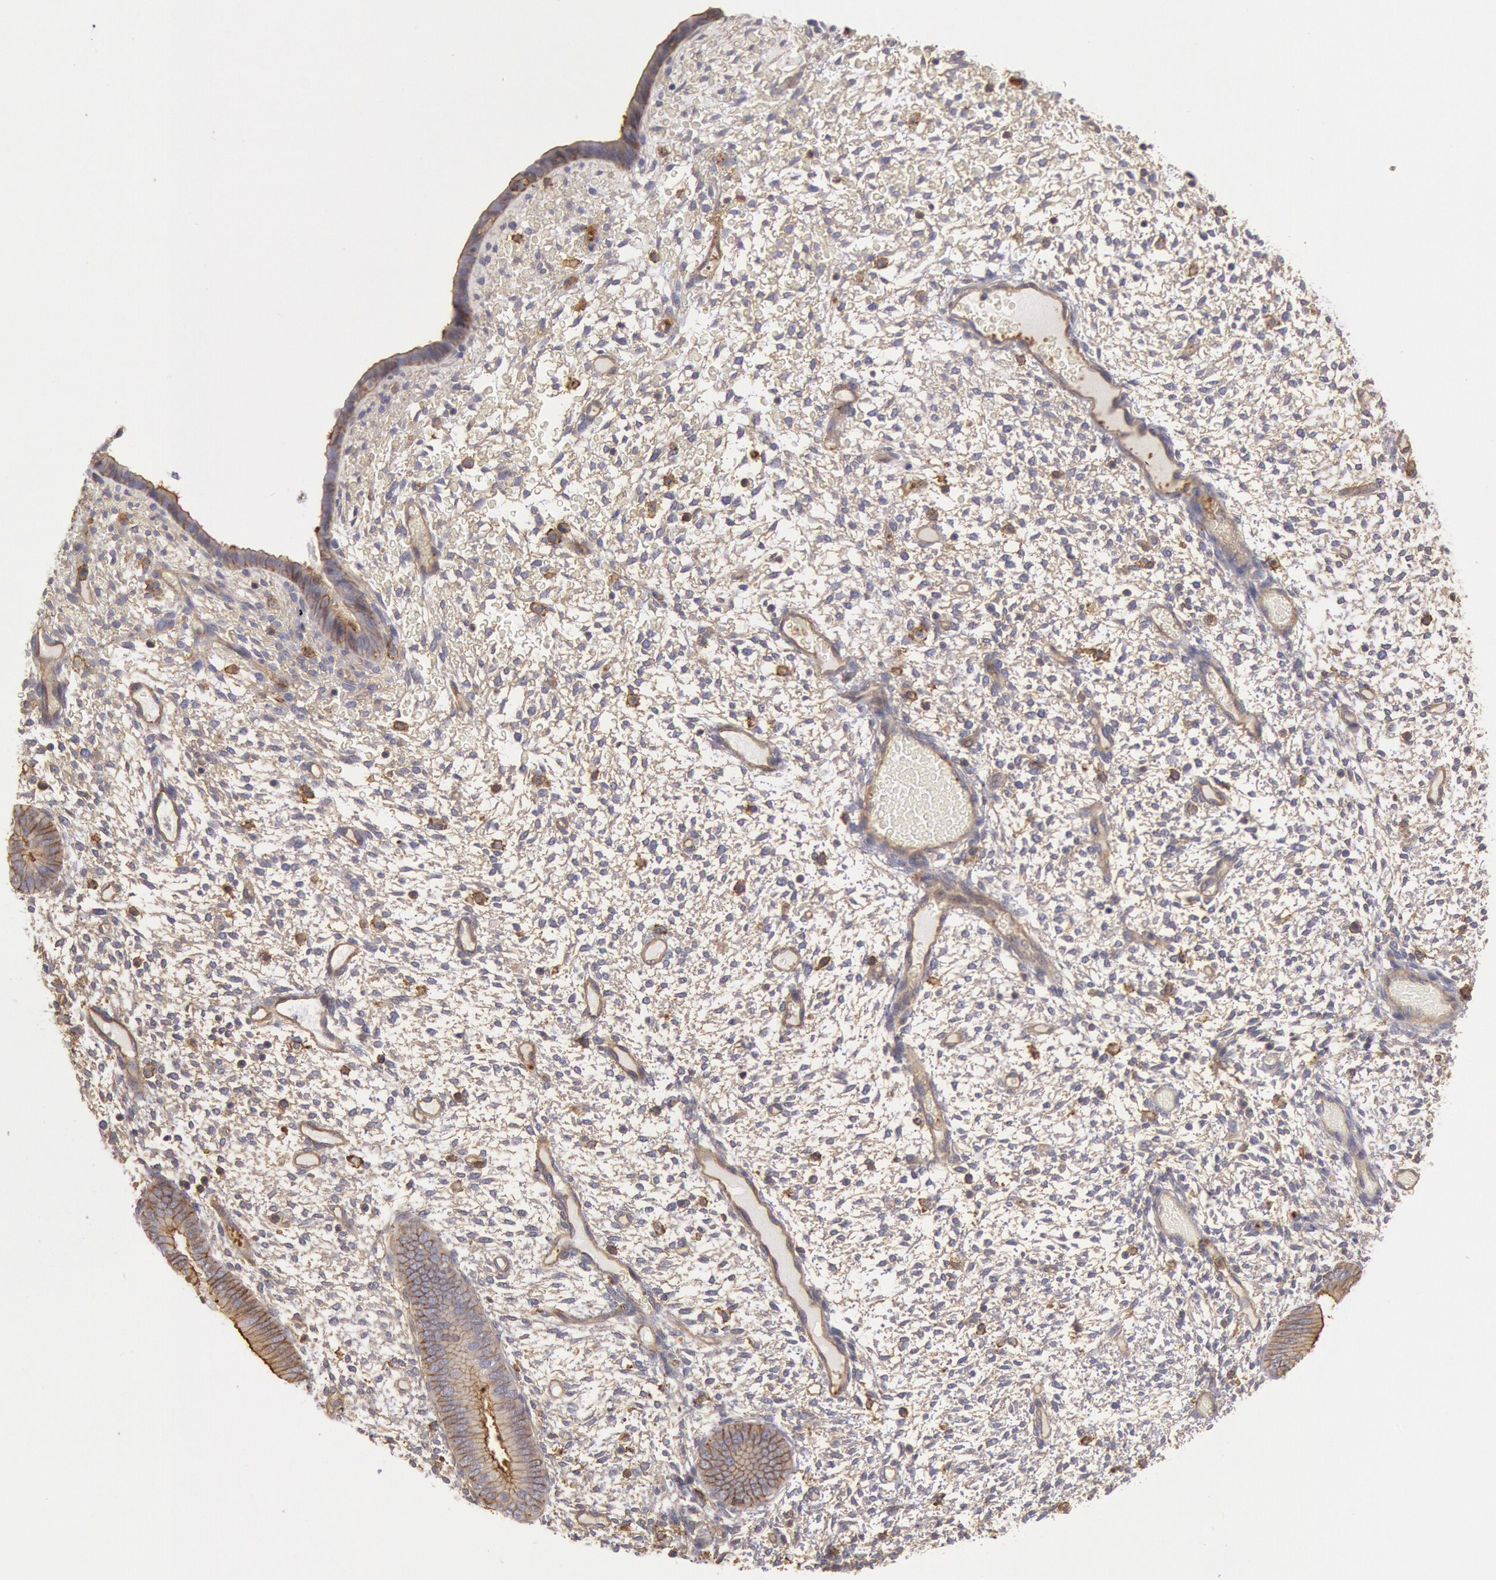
{"staining": {"intensity": "moderate", "quantity": "<25%", "location": "cytoplasmic/membranous"}, "tissue": "endometrium", "cell_type": "Cells in endometrial stroma", "image_type": "normal", "snomed": [{"axis": "morphology", "description": "Normal tissue, NOS"}, {"axis": "topography", "description": "Endometrium"}], "caption": "Protein staining by immunohistochemistry (IHC) demonstrates moderate cytoplasmic/membranous staining in about <25% of cells in endometrial stroma in benign endometrium. The protein is stained brown, and the nuclei are stained in blue (DAB IHC with brightfield microscopy, high magnification).", "gene": "SNAP23", "patient": {"sex": "female", "age": 42}}